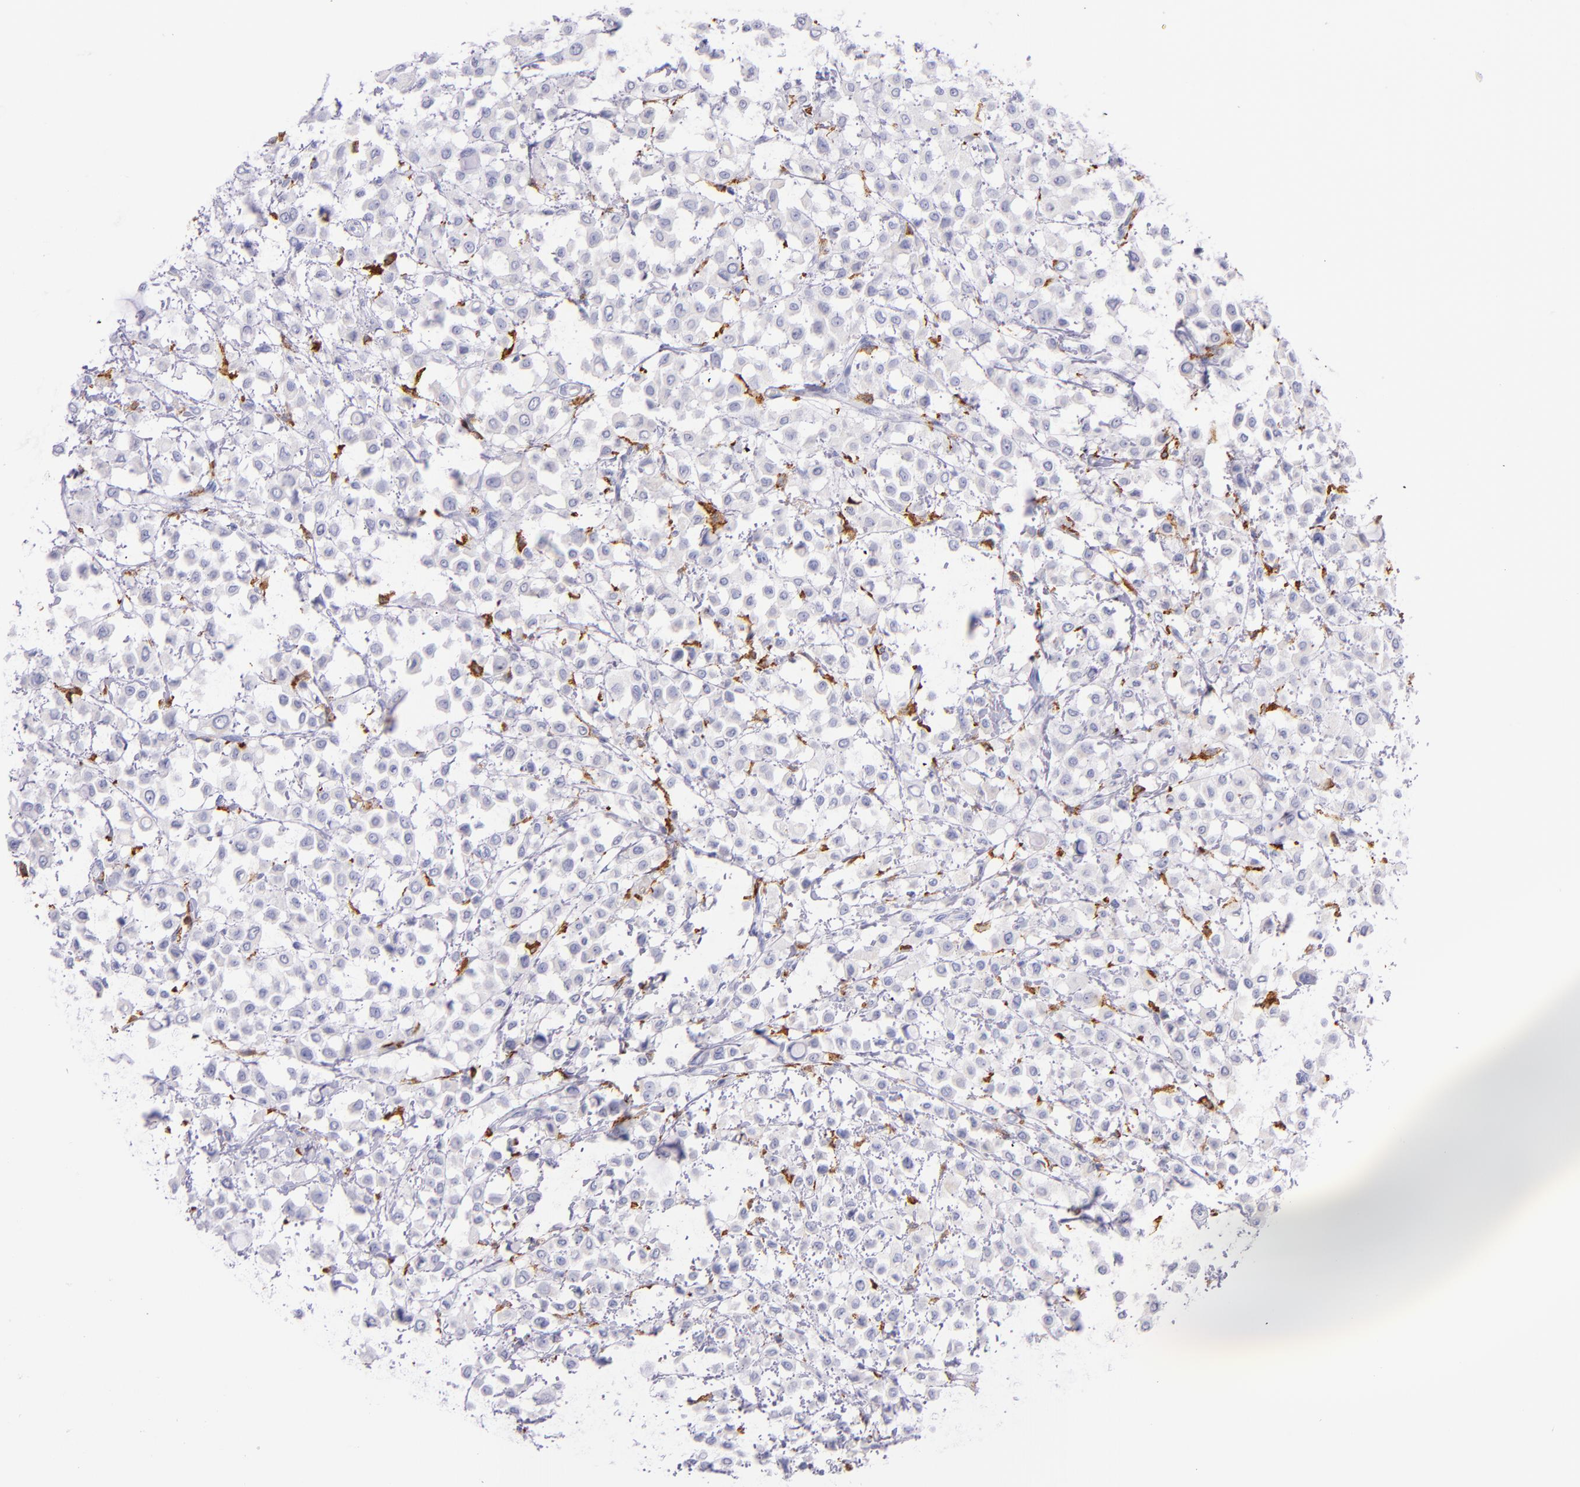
{"staining": {"intensity": "negative", "quantity": "none", "location": "none"}, "tissue": "breast cancer", "cell_type": "Tumor cells", "image_type": "cancer", "snomed": [{"axis": "morphology", "description": "Lobular carcinoma"}, {"axis": "topography", "description": "Breast"}], "caption": "Tumor cells show no significant expression in breast lobular carcinoma. (DAB (3,3'-diaminobenzidine) immunohistochemistry with hematoxylin counter stain).", "gene": "CD163", "patient": {"sex": "female", "age": 85}}